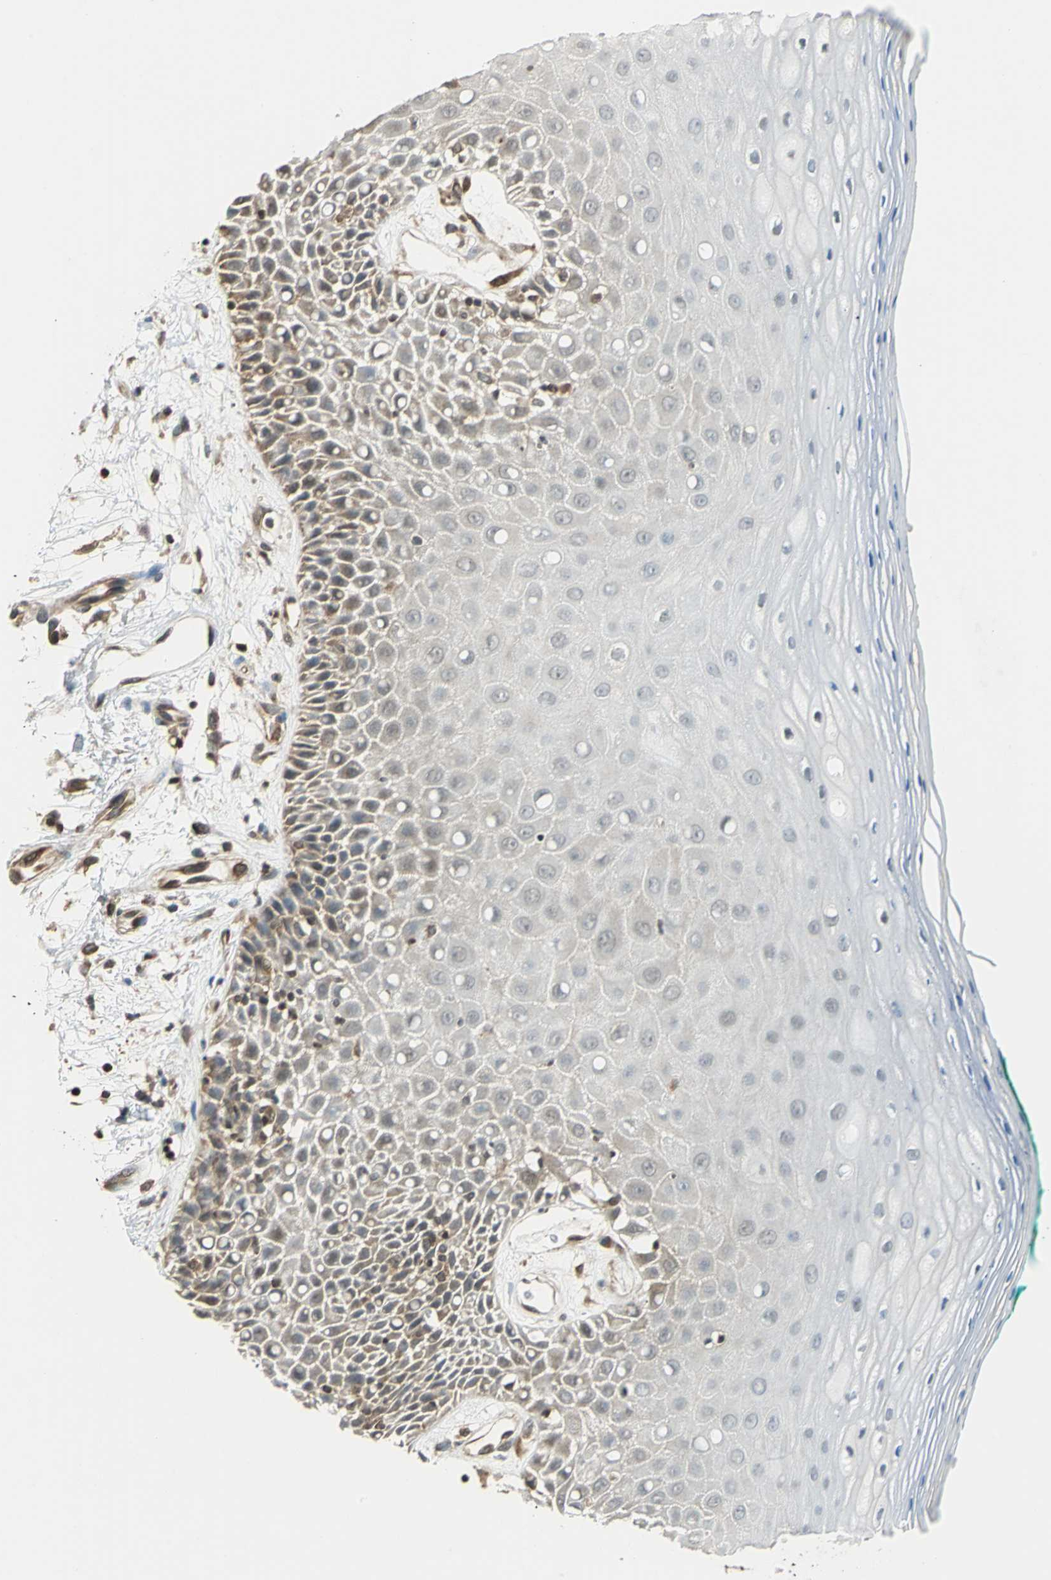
{"staining": {"intensity": "weak", "quantity": "25%-75%", "location": "cytoplasmic/membranous,nuclear"}, "tissue": "oral mucosa", "cell_type": "Squamous epithelial cells", "image_type": "normal", "snomed": [{"axis": "morphology", "description": "Normal tissue, NOS"}, {"axis": "morphology", "description": "Squamous cell carcinoma, NOS"}, {"axis": "topography", "description": "Skeletal muscle"}, {"axis": "topography", "description": "Oral tissue"}, {"axis": "topography", "description": "Head-Neck"}], "caption": "Normal oral mucosa was stained to show a protein in brown. There is low levels of weak cytoplasmic/membranous,nuclear staining in about 25%-75% of squamous epithelial cells. The staining was performed using DAB to visualize the protein expression in brown, while the nuclei were stained in blue with hematoxylin (Magnification: 20x).", "gene": "ARPC3", "patient": {"sex": "female", "age": 84}}